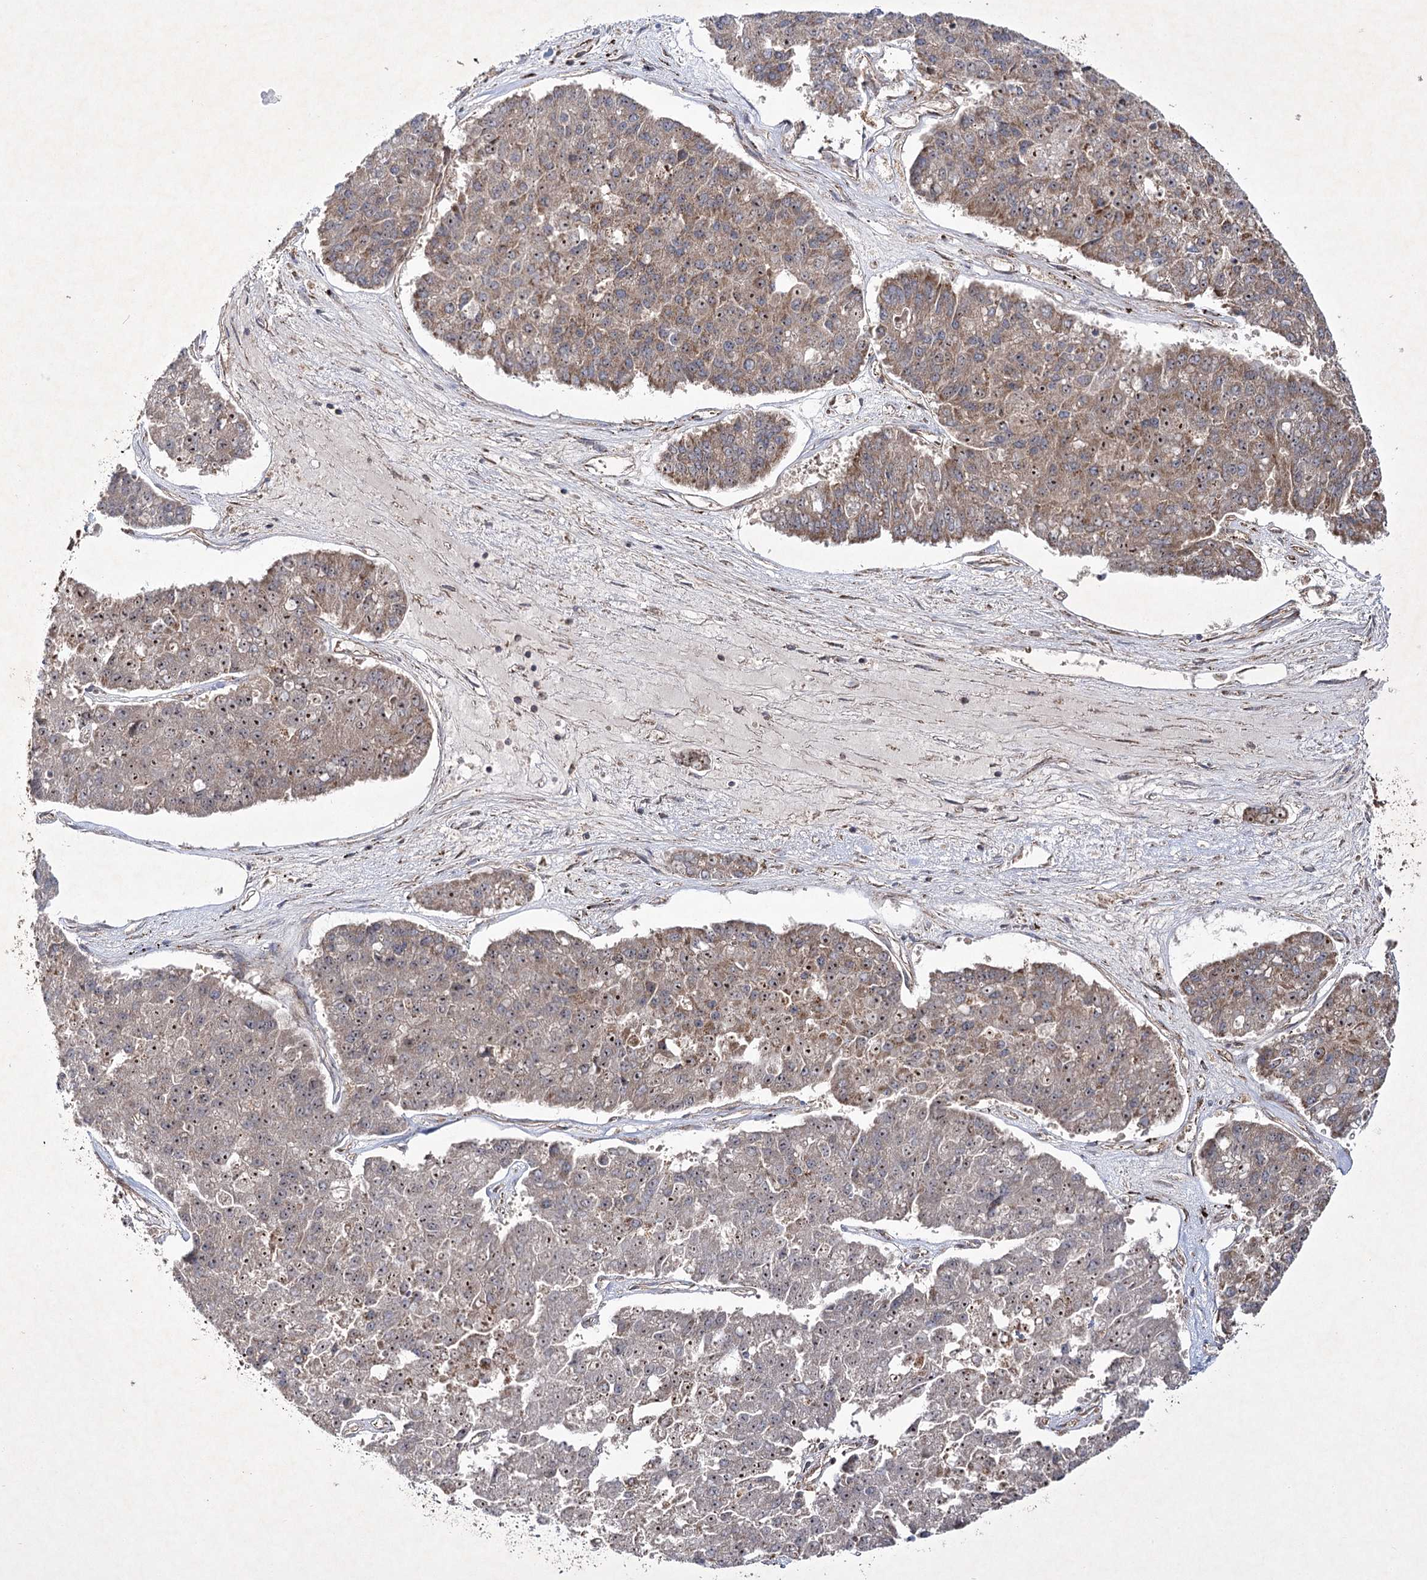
{"staining": {"intensity": "weak", "quantity": "25%-75%", "location": "cytoplasmic/membranous,nuclear"}, "tissue": "pancreatic cancer", "cell_type": "Tumor cells", "image_type": "cancer", "snomed": [{"axis": "morphology", "description": "Adenocarcinoma, NOS"}, {"axis": "topography", "description": "Pancreas"}], "caption": "Adenocarcinoma (pancreatic) stained for a protein (brown) shows weak cytoplasmic/membranous and nuclear positive positivity in about 25%-75% of tumor cells.", "gene": "SCRN3", "patient": {"sex": "male", "age": 50}}